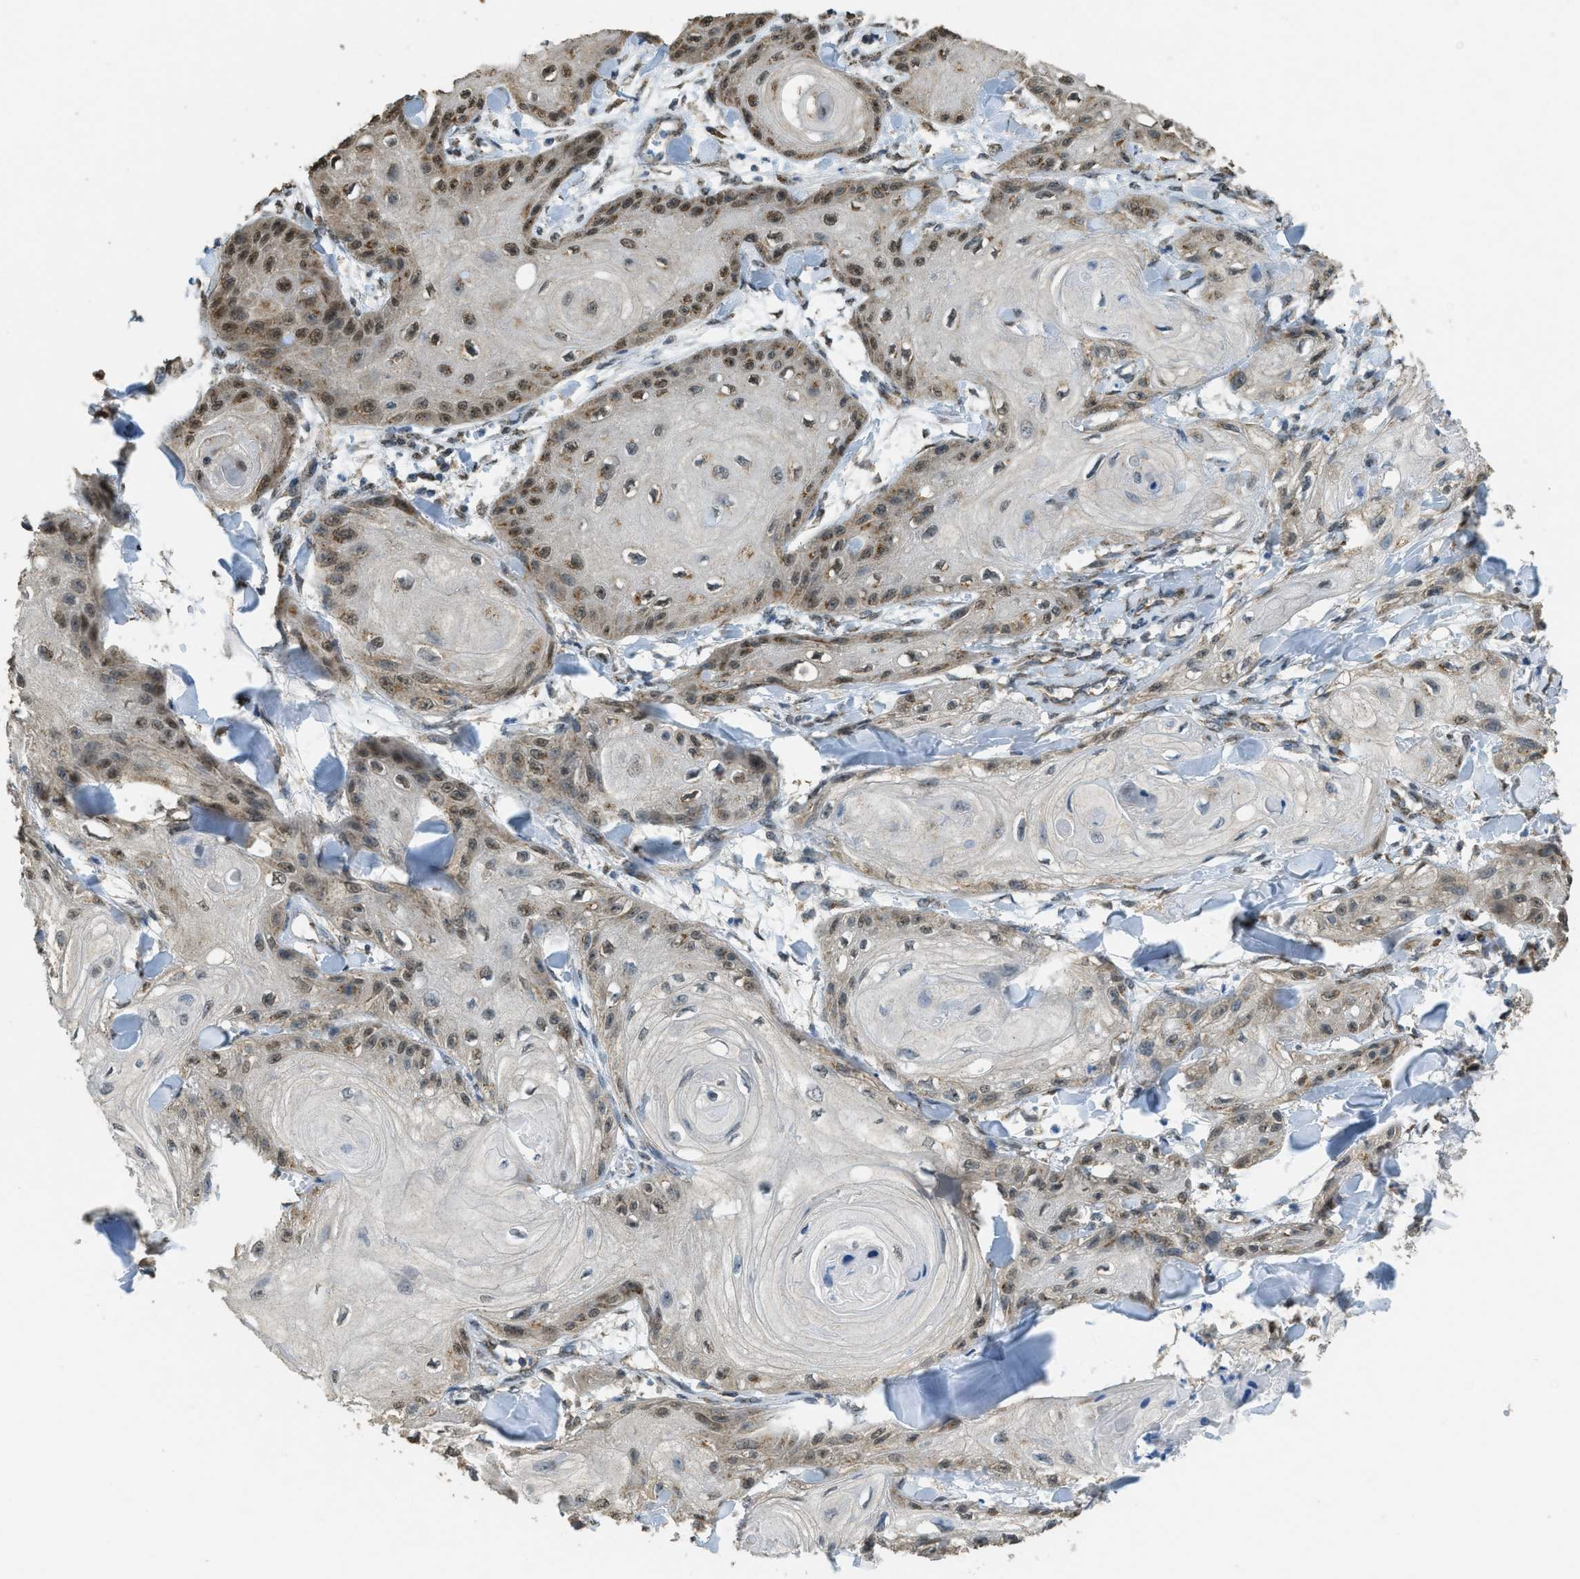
{"staining": {"intensity": "moderate", "quantity": ">75%", "location": "cytoplasmic/membranous,nuclear"}, "tissue": "skin cancer", "cell_type": "Tumor cells", "image_type": "cancer", "snomed": [{"axis": "morphology", "description": "Squamous cell carcinoma, NOS"}, {"axis": "topography", "description": "Skin"}], "caption": "Immunohistochemical staining of skin squamous cell carcinoma displays moderate cytoplasmic/membranous and nuclear protein positivity in about >75% of tumor cells. Nuclei are stained in blue.", "gene": "IPO7", "patient": {"sex": "male", "age": 74}}